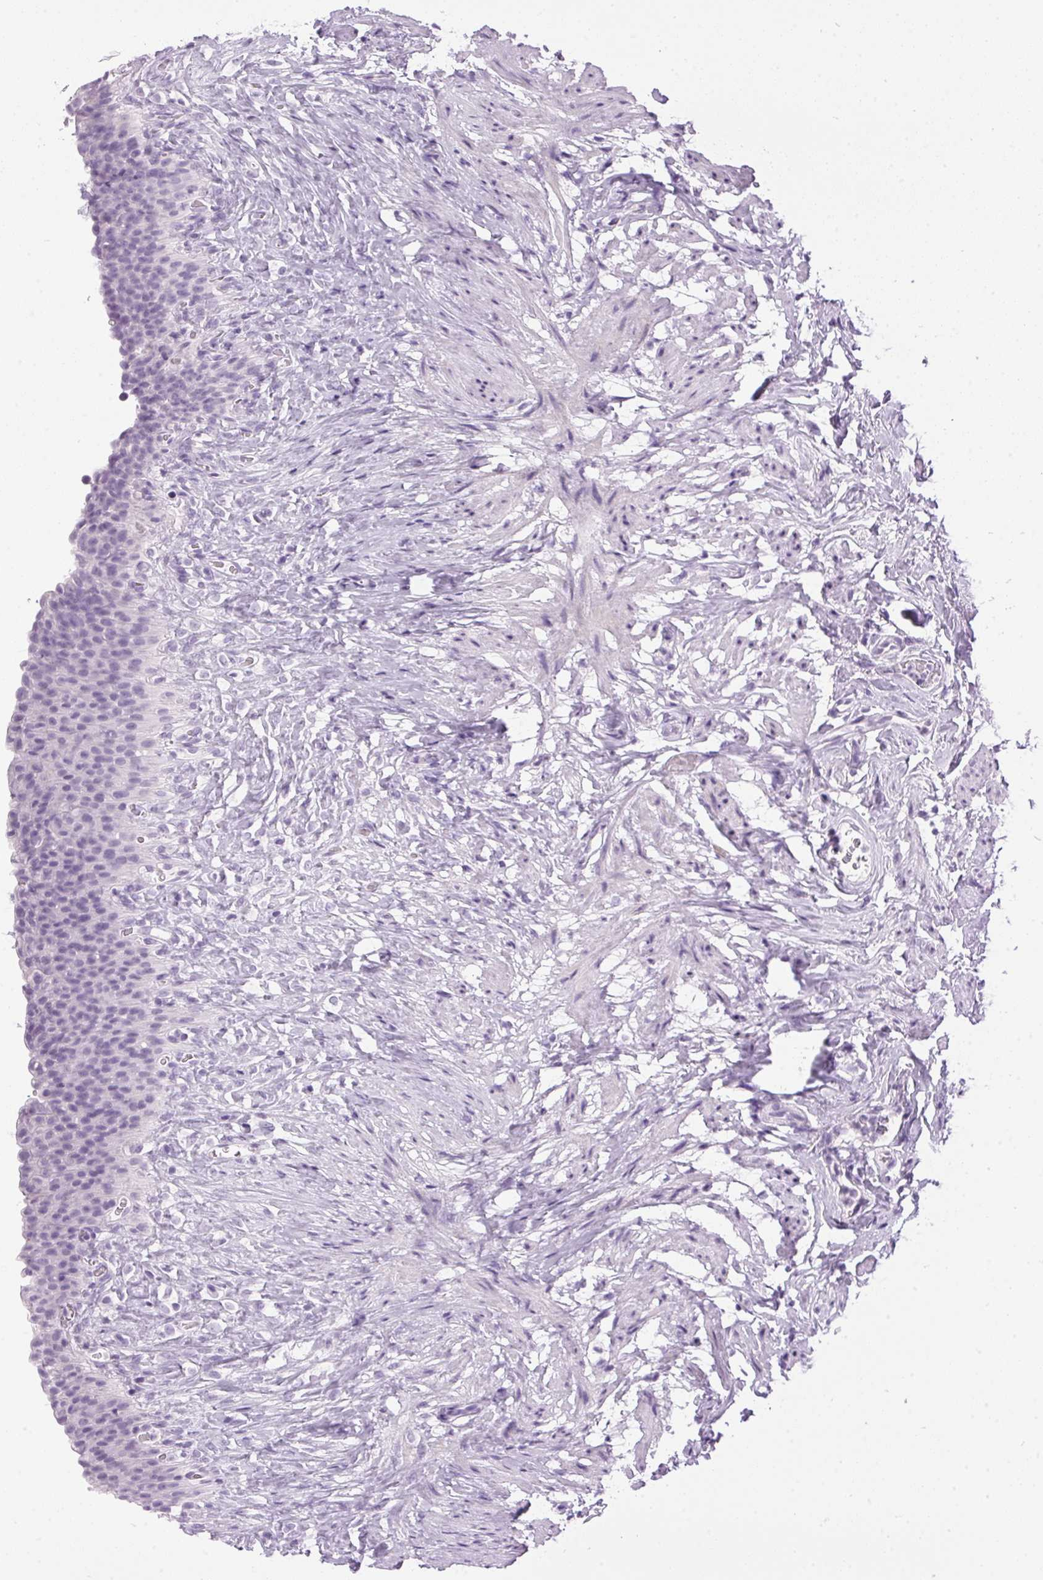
{"staining": {"intensity": "negative", "quantity": "none", "location": "none"}, "tissue": "urinary bladder", "cell_type": "Urothelial cells", "image_type": "normal", "snomed": [{"axis": "morphology", "description": "Normal tissue, NOS"}, {"axis": "topography", "description": "Urinary bladder"}, {"axis": "topography", "description": "Prostate"}], "caption": "High power microscopy image of an immunohistochemistry (IHC) histopathology image of unremarkable urinary bladder, revealing no significant expression in urothelial cells.", "gene": "SP7", "patient": {"sex": "male", "age": 76}}